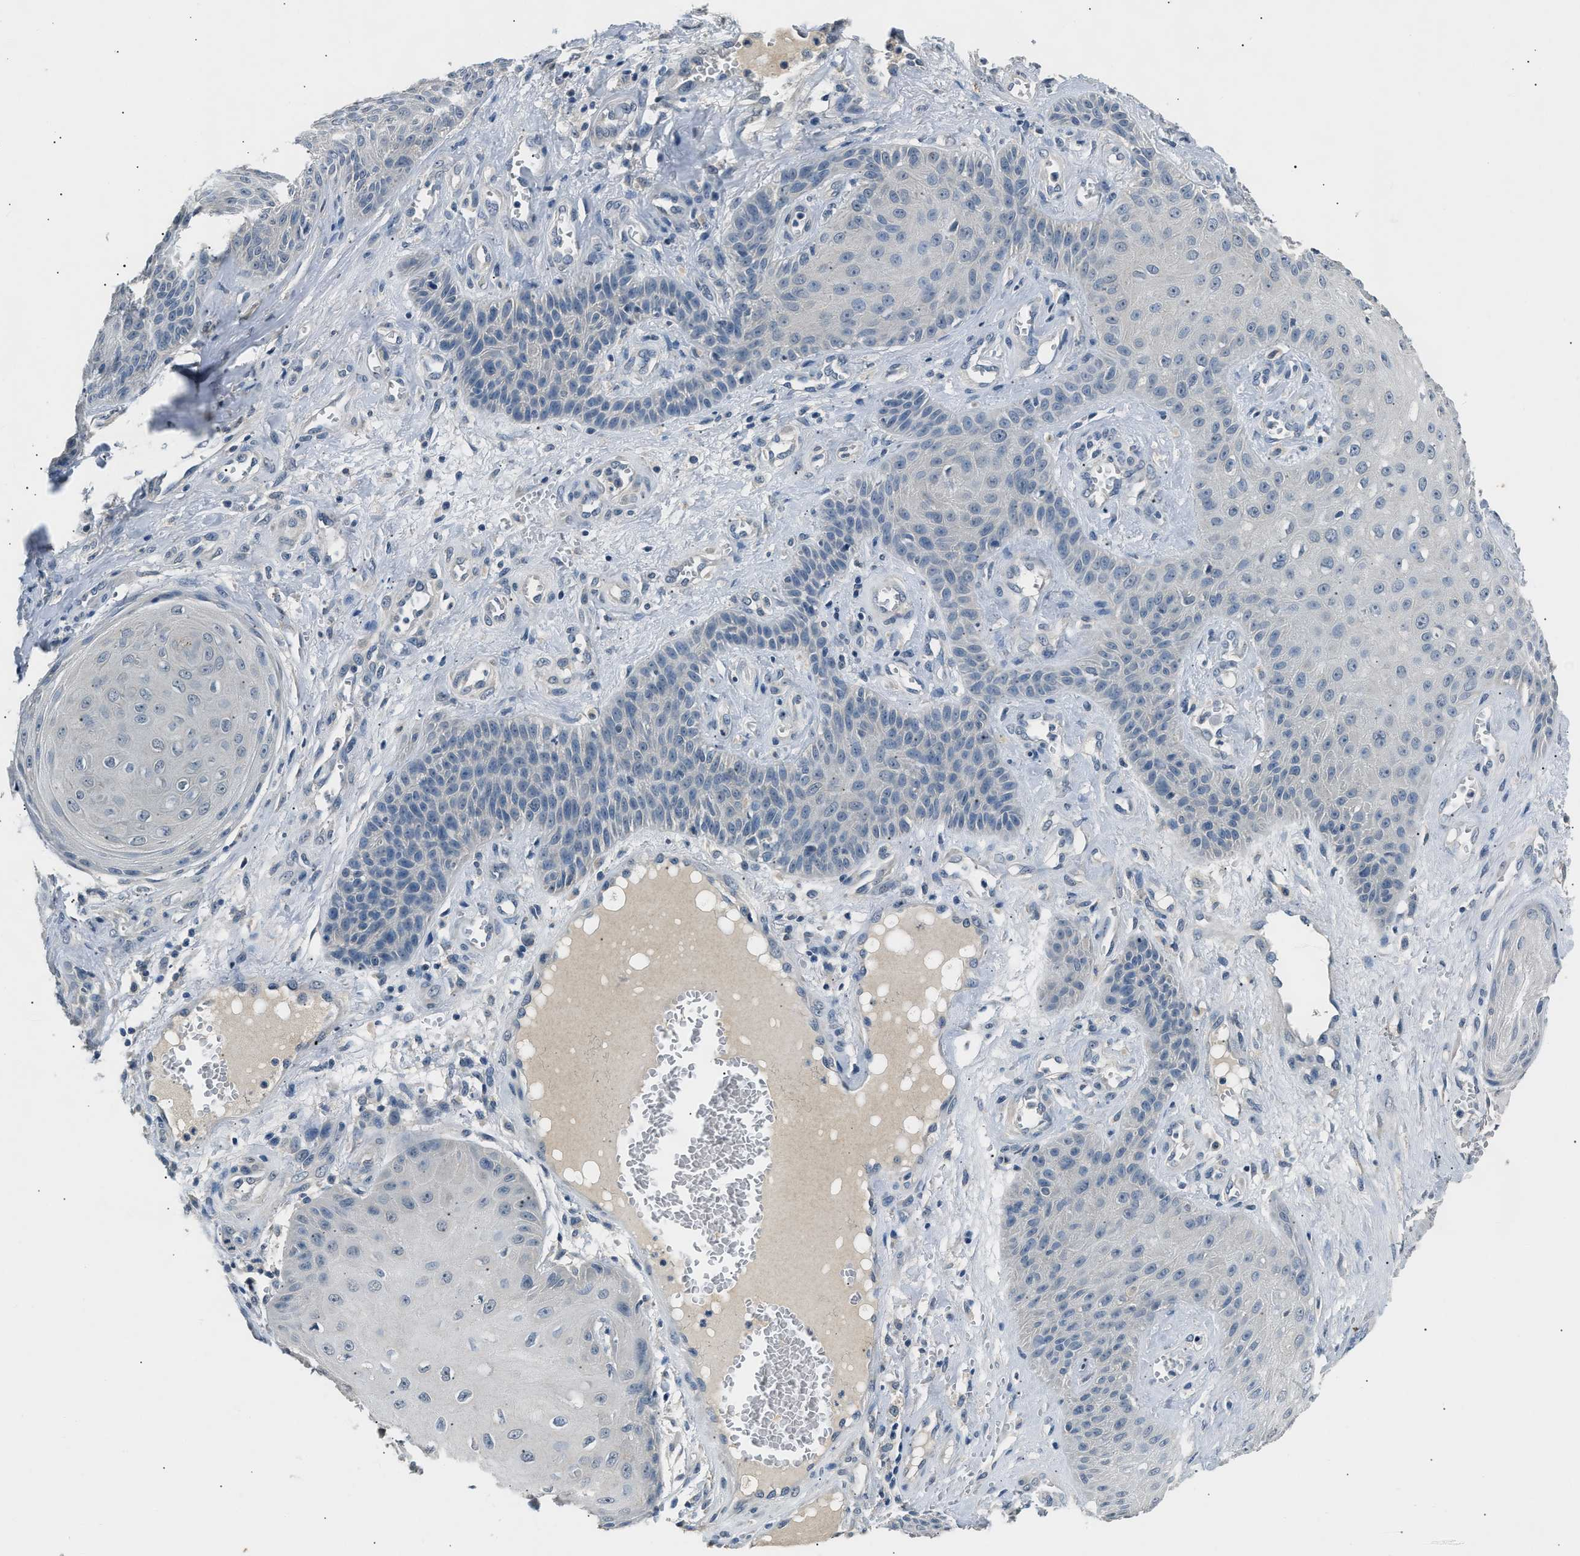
{"staining": {"intensity": "negative", "quantity": "none", "location": "none"}, "tissue": "skin cancer", "cell_type": "Tumor cells", "image_type": "cancer", "snomed": [{"axis": "morphology", "description": "Squamous cell carcinoma, NOS"}, {"axis": "topography", "description": "Skin"}], "caption": "Immunohistochemistry (IHC) of squamous cell carcinoma (skin) reveals no staining in tumor cells.", "gene": "INHA", "patient": {"sex": "male", "age": 74}}